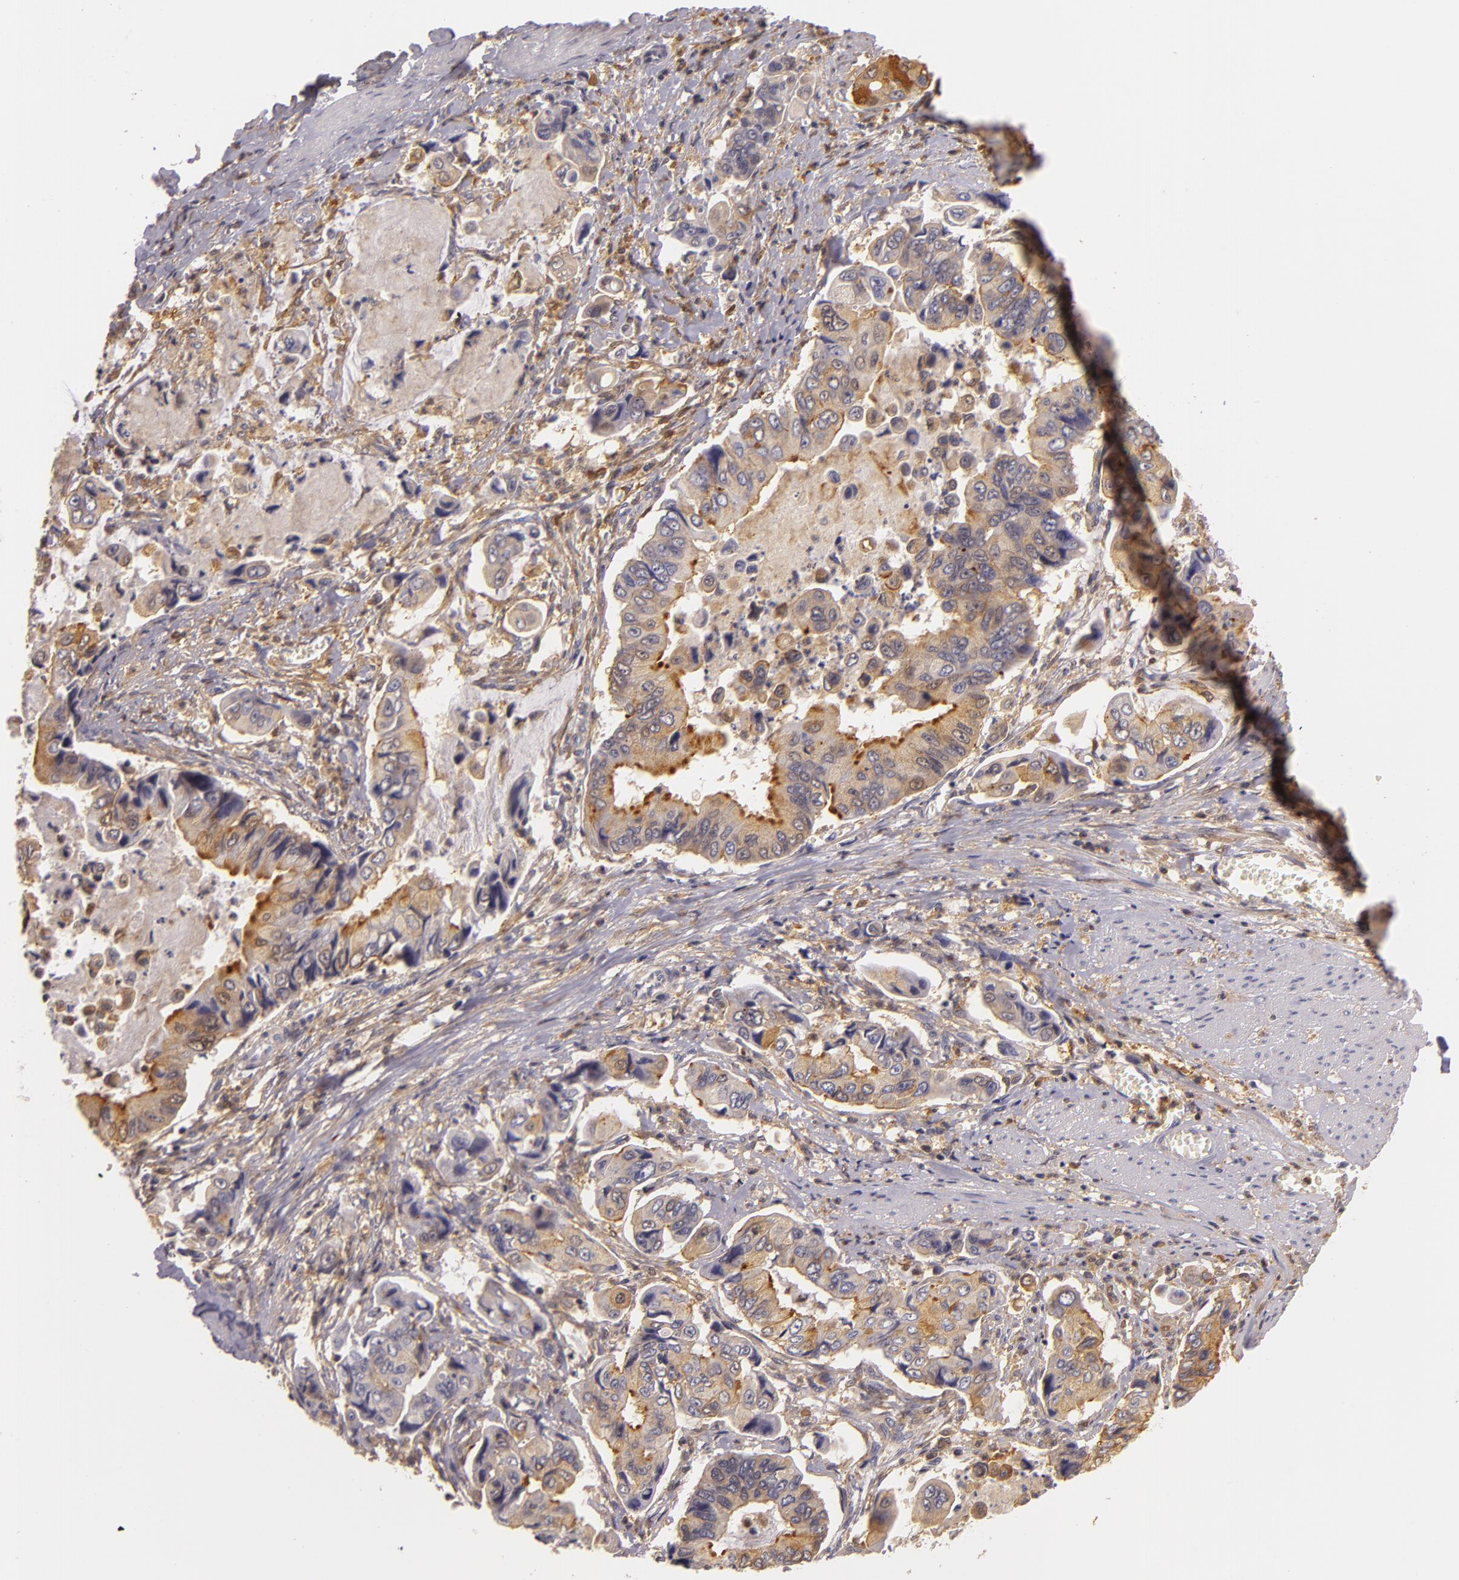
{"staining": {"intensity": "moderate", "quantity": ">75%", "location": "cytoplasmic/membranous"}, "tissue": "stomach cancer", "cell_type": "Tumor cells", "image_type": "cancer", "snomed": [{"axis": "morphology", "description": "Adenocarcinoma, NOS"}, {"axis": "topography", "description": "Stomach, upper"}], "caption": "A micrograph of stomach cancer (adenocarcinoma) stained for a protein shows moderate cytoplasmic/membranous brown staining in tumor cells.", "gene": "TOM1", "patient": {"sex": "male", "age": 80}}